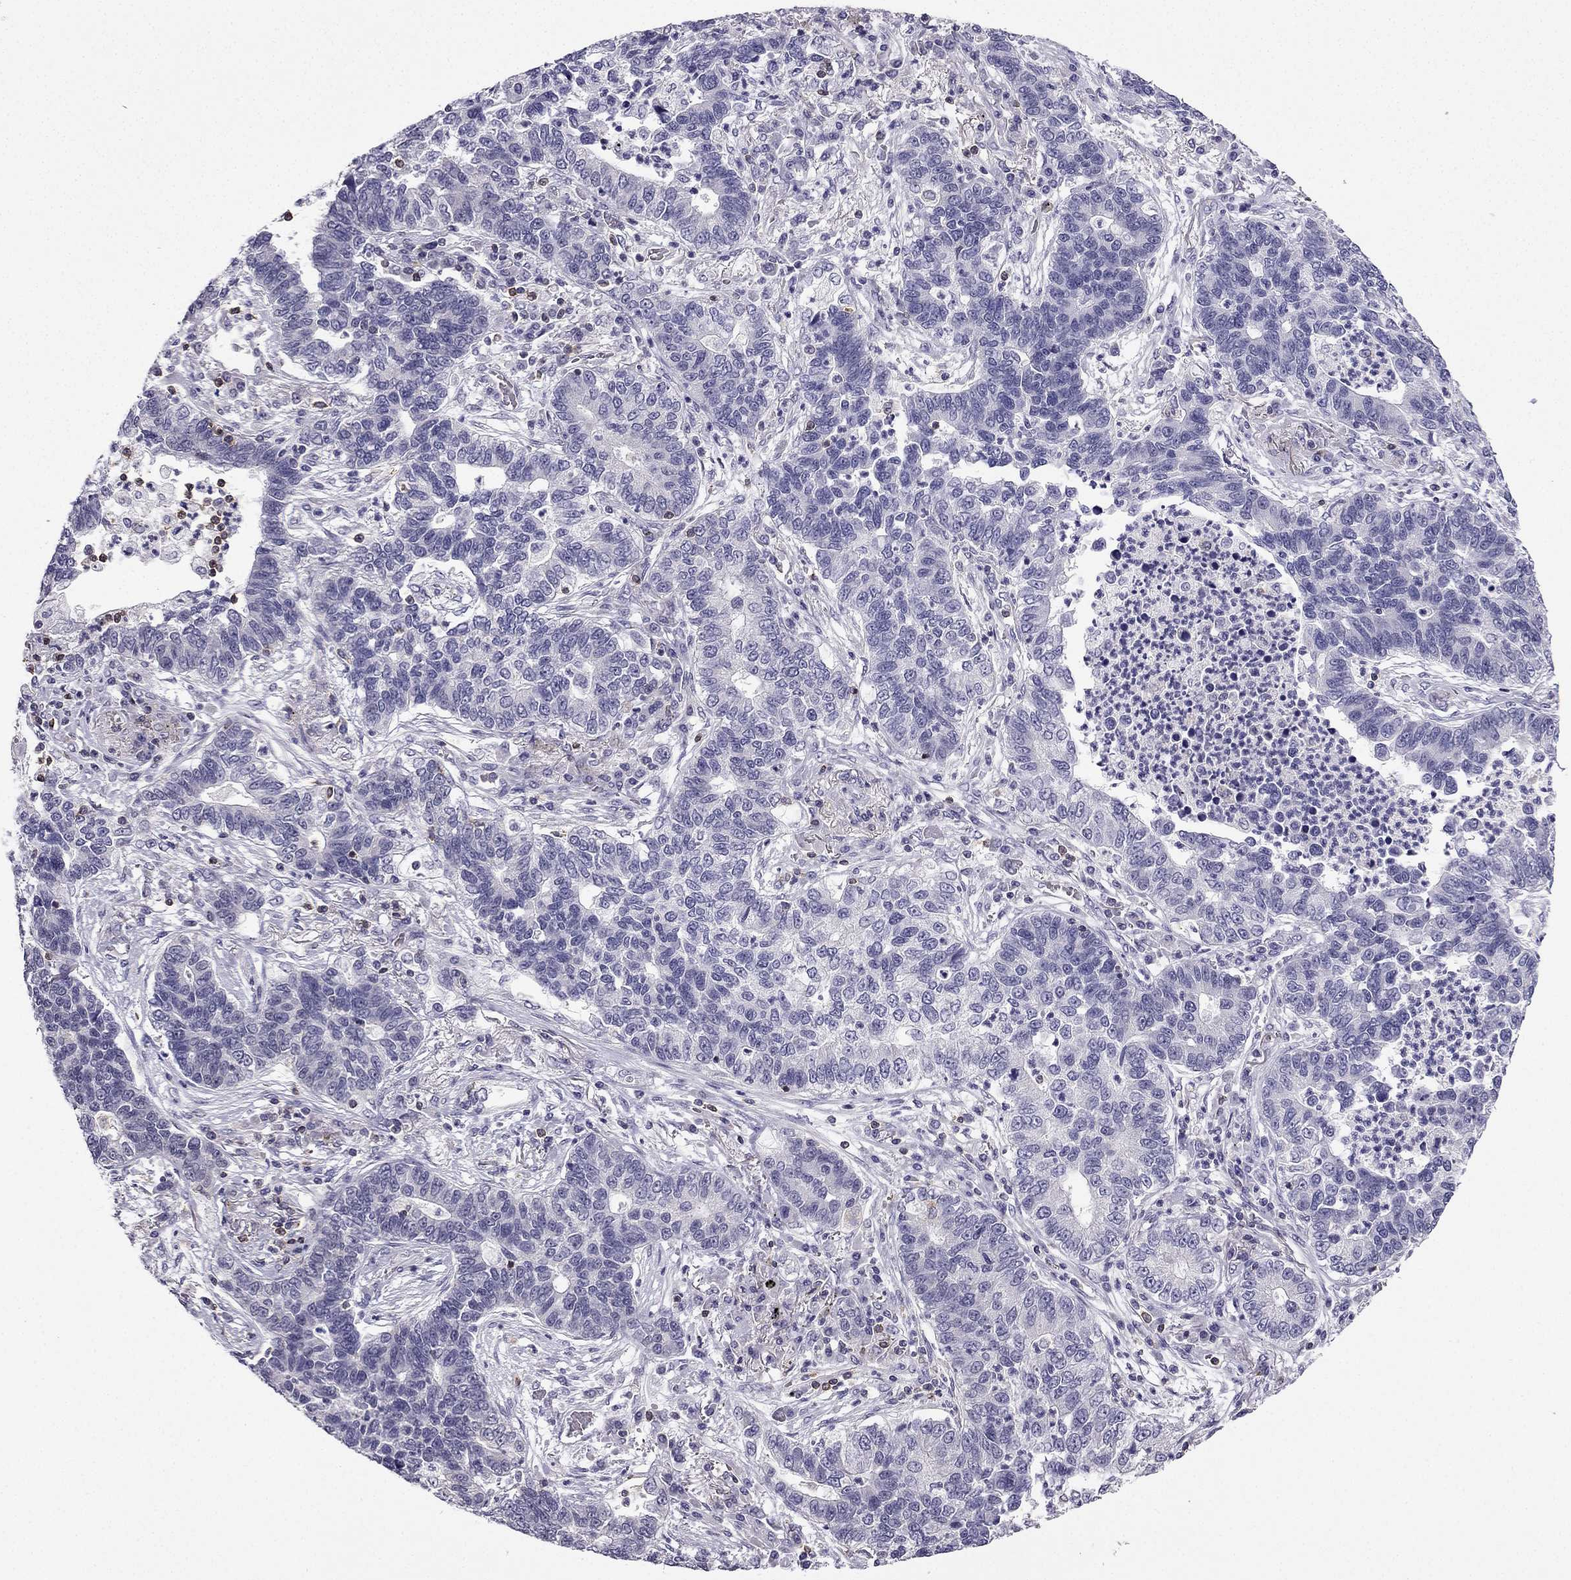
{"staining": {"intensity": "negative", "quantity": "none", "location": "none"}, "tissue": "lung cancer", "cell_type": "Tumor cells", "image_type": "cancer", "snomed": [{"axis": "morphology", "description": "Adenocarcinoma, NOS"}, {"axis": "topography", "description": "Lung"}], "caption": "Immunohistochemistry (IHC) of adenocarcinoma (lung) shows no positivity in tumor cells.", "gene": "CCK", "patient": {"sex": "female", "age": 57}}